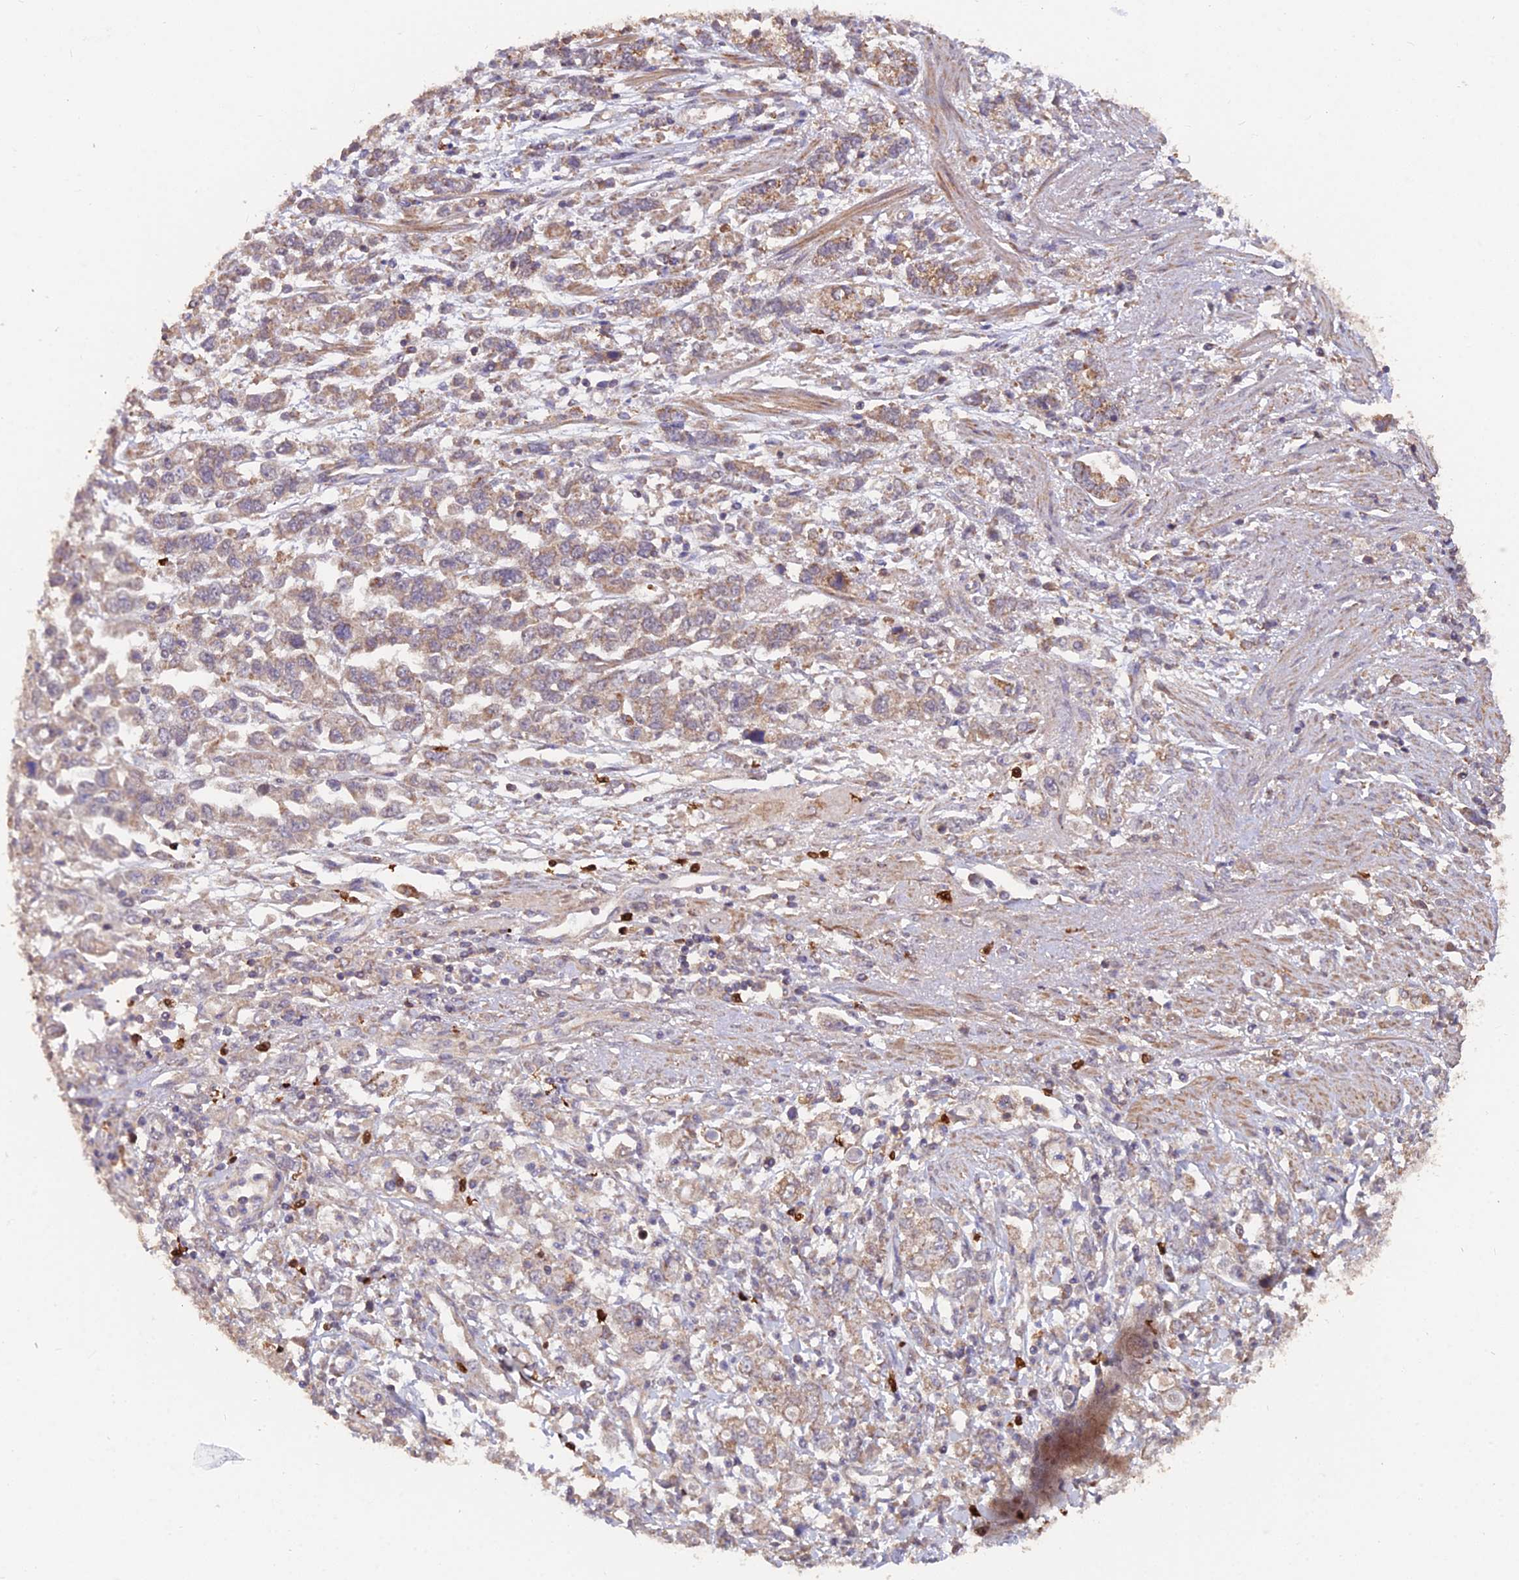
{"staining": {"intensity": "moderate", "quantity": "25%-75%", "location": "cytoplasmic/membranous"}, "tissue": "stomach cancer", "cell_type": "Tumor cells", "image_type": "cancer", "snomed": [{"axis": "morphology", "description": "Adenocarcinoma, NOS"}, {"axis": "topography", "description": "Stomach"}], "caption": "Immunohistochemical staining of adenocarcinoma (stomach) exhibits medium levels of moderate cytoplasmic/membranous expression in approximately 25%-75% of tumor cells.", "gene": "IFT22", "patient": {"sex": "female", "age": 76}}